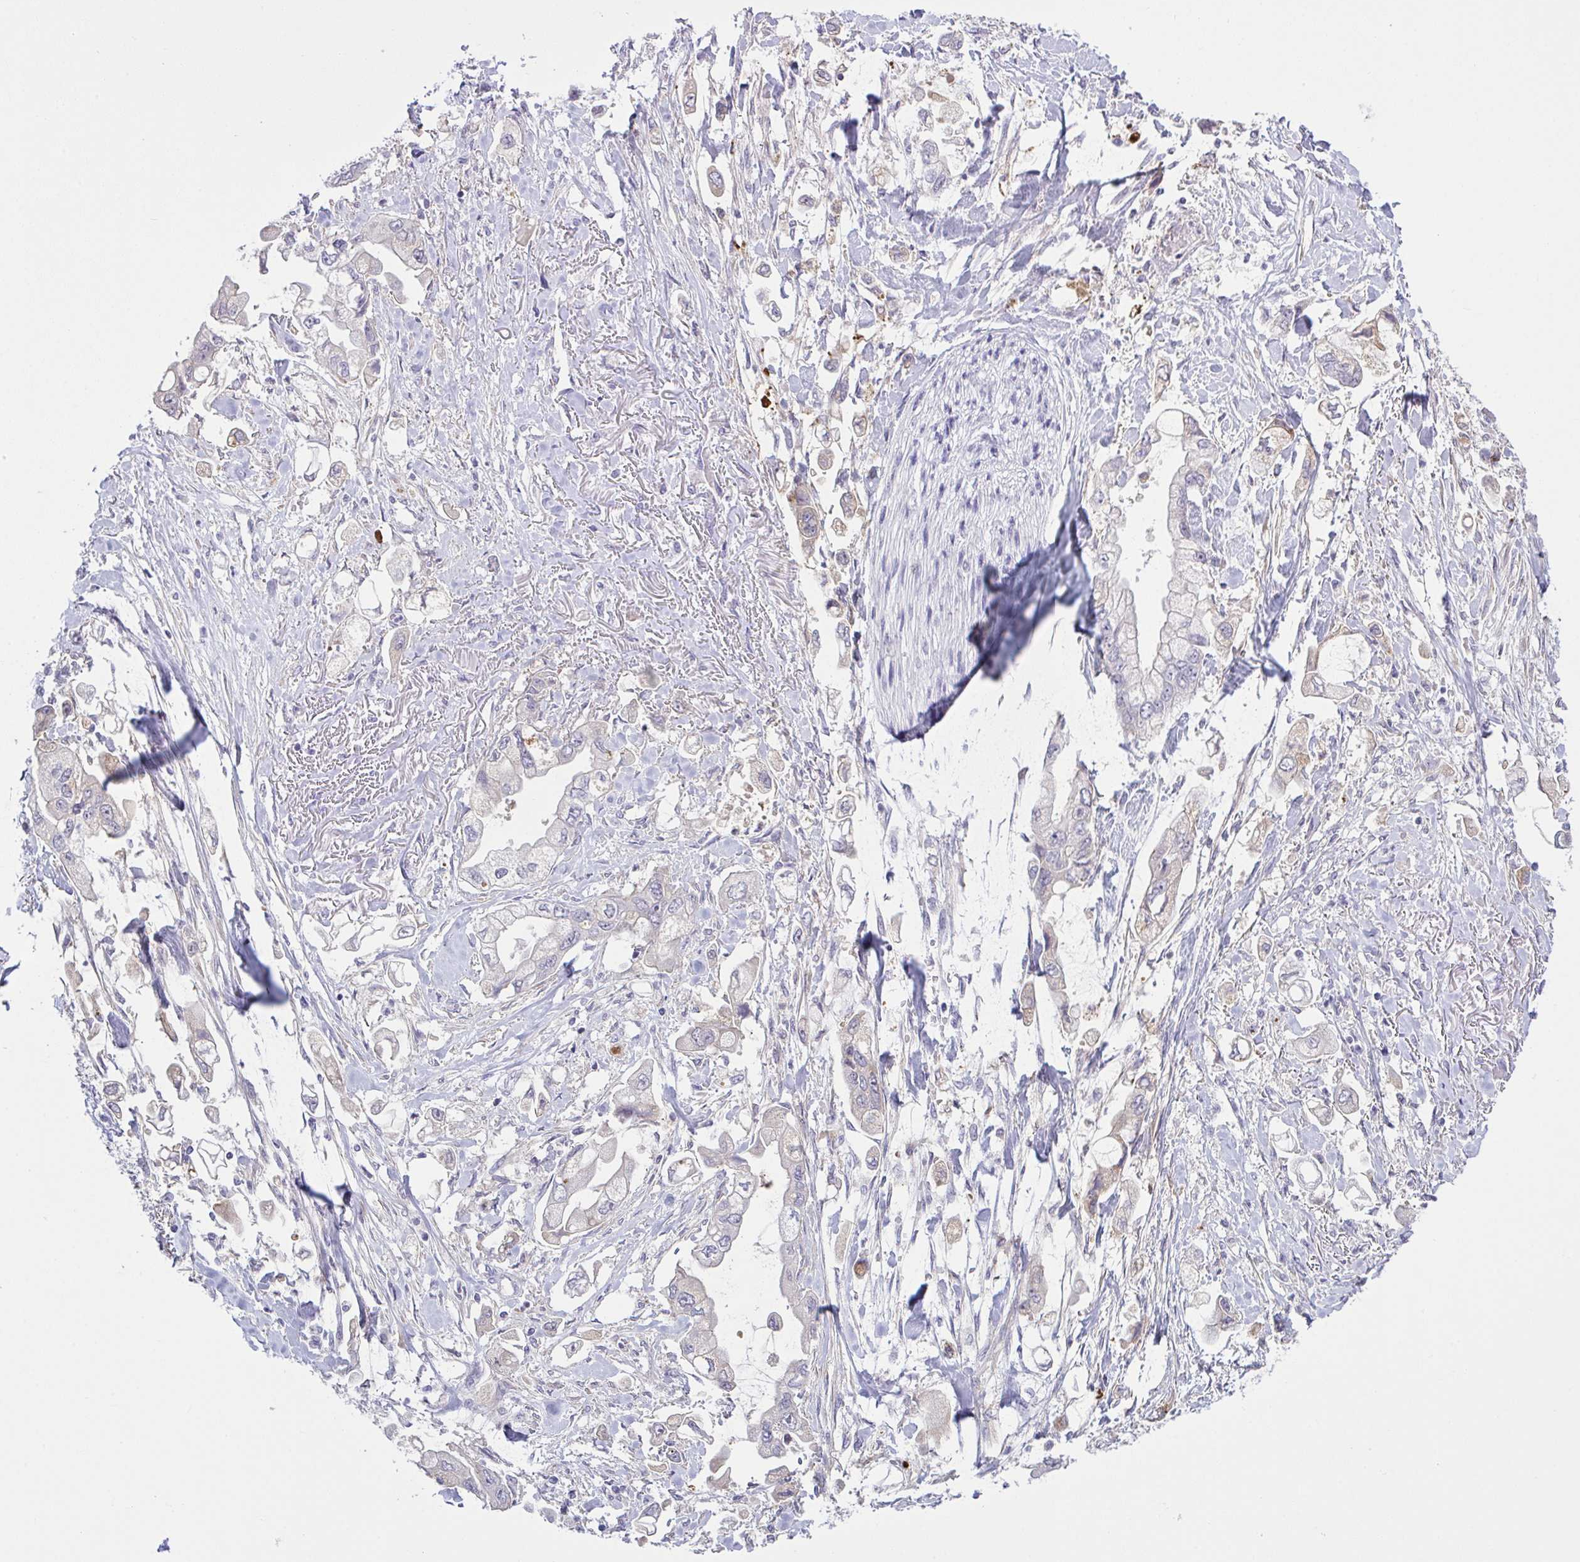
{"staining": {"intensity": "weak", "quantity": "<25%", "location": "cytoplasmic/membranous"}, "tissue": "stomach cancer", "cell_type": "Tumor cells", "image_type": "cancer", "snomed": [{"axis": "morphology", "description": "Adenocarcinoma, NOS"}, {"axis": "topography", "description": "Stomach"}], "caption": "IHC micrograph of human stomach adenocarcinoma stained for a protein (brown), which reveals no expression in tumor cells.", "gene": "SYNPO2L", "patient": {"sex": "male", "age": 62}}